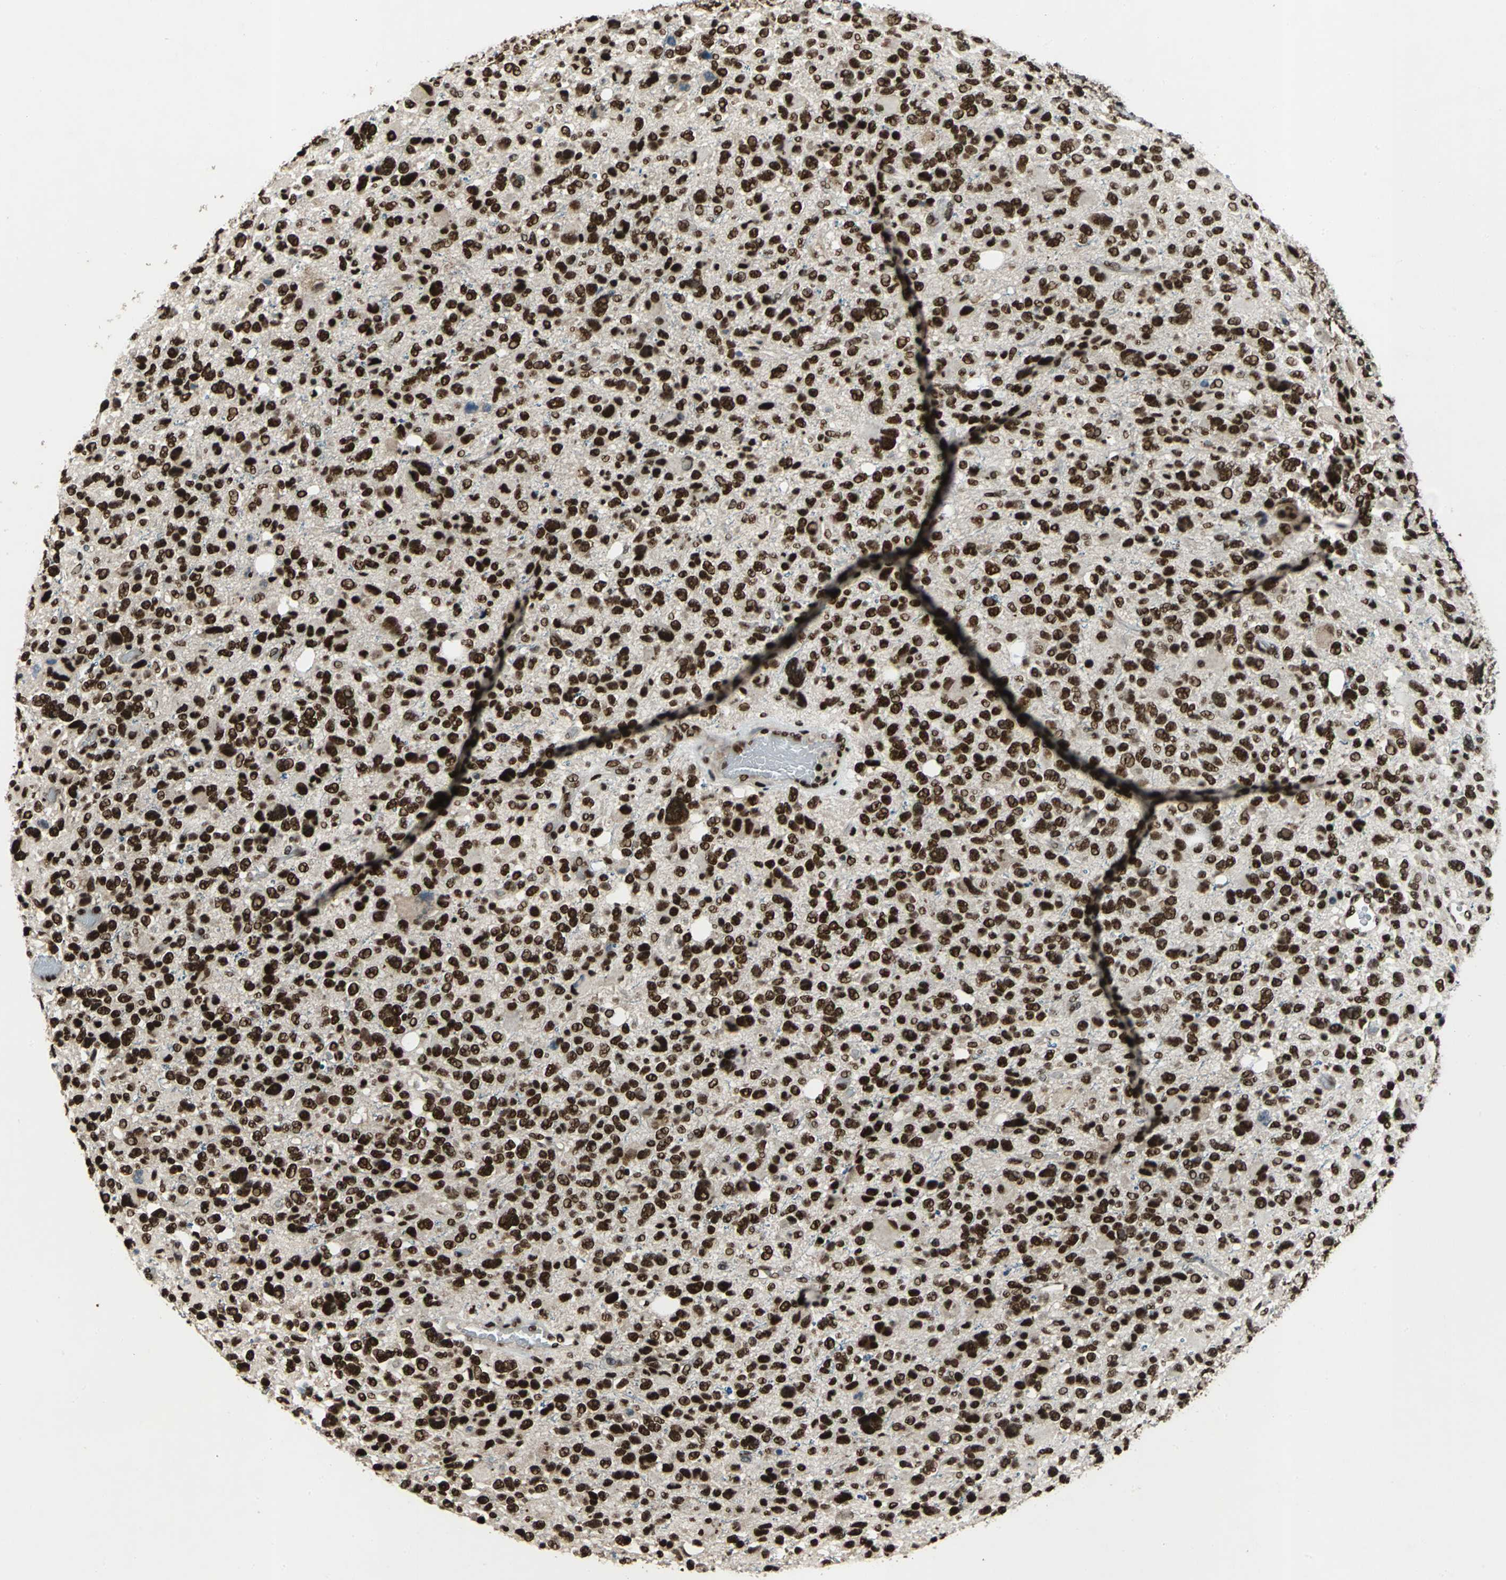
{"staining": {"intensity": "strong", "quantity": ">75%", "location": "nuclear"}, "tissue": "glioma", "cell_type": "Tumor cells", "image_type": "cancer", "snomed": [{"axis": "morphology", "description": "Glioma, malignant, High grade"}, {"axis": "topography", "description": "Brain"}], "caption": "Strong nuclear positivity is present in approximately >75% of tumor cells in high-grade glioma (malignant).", "gene": "MTA2", "patient": {"sex": "male", "age": 48}}